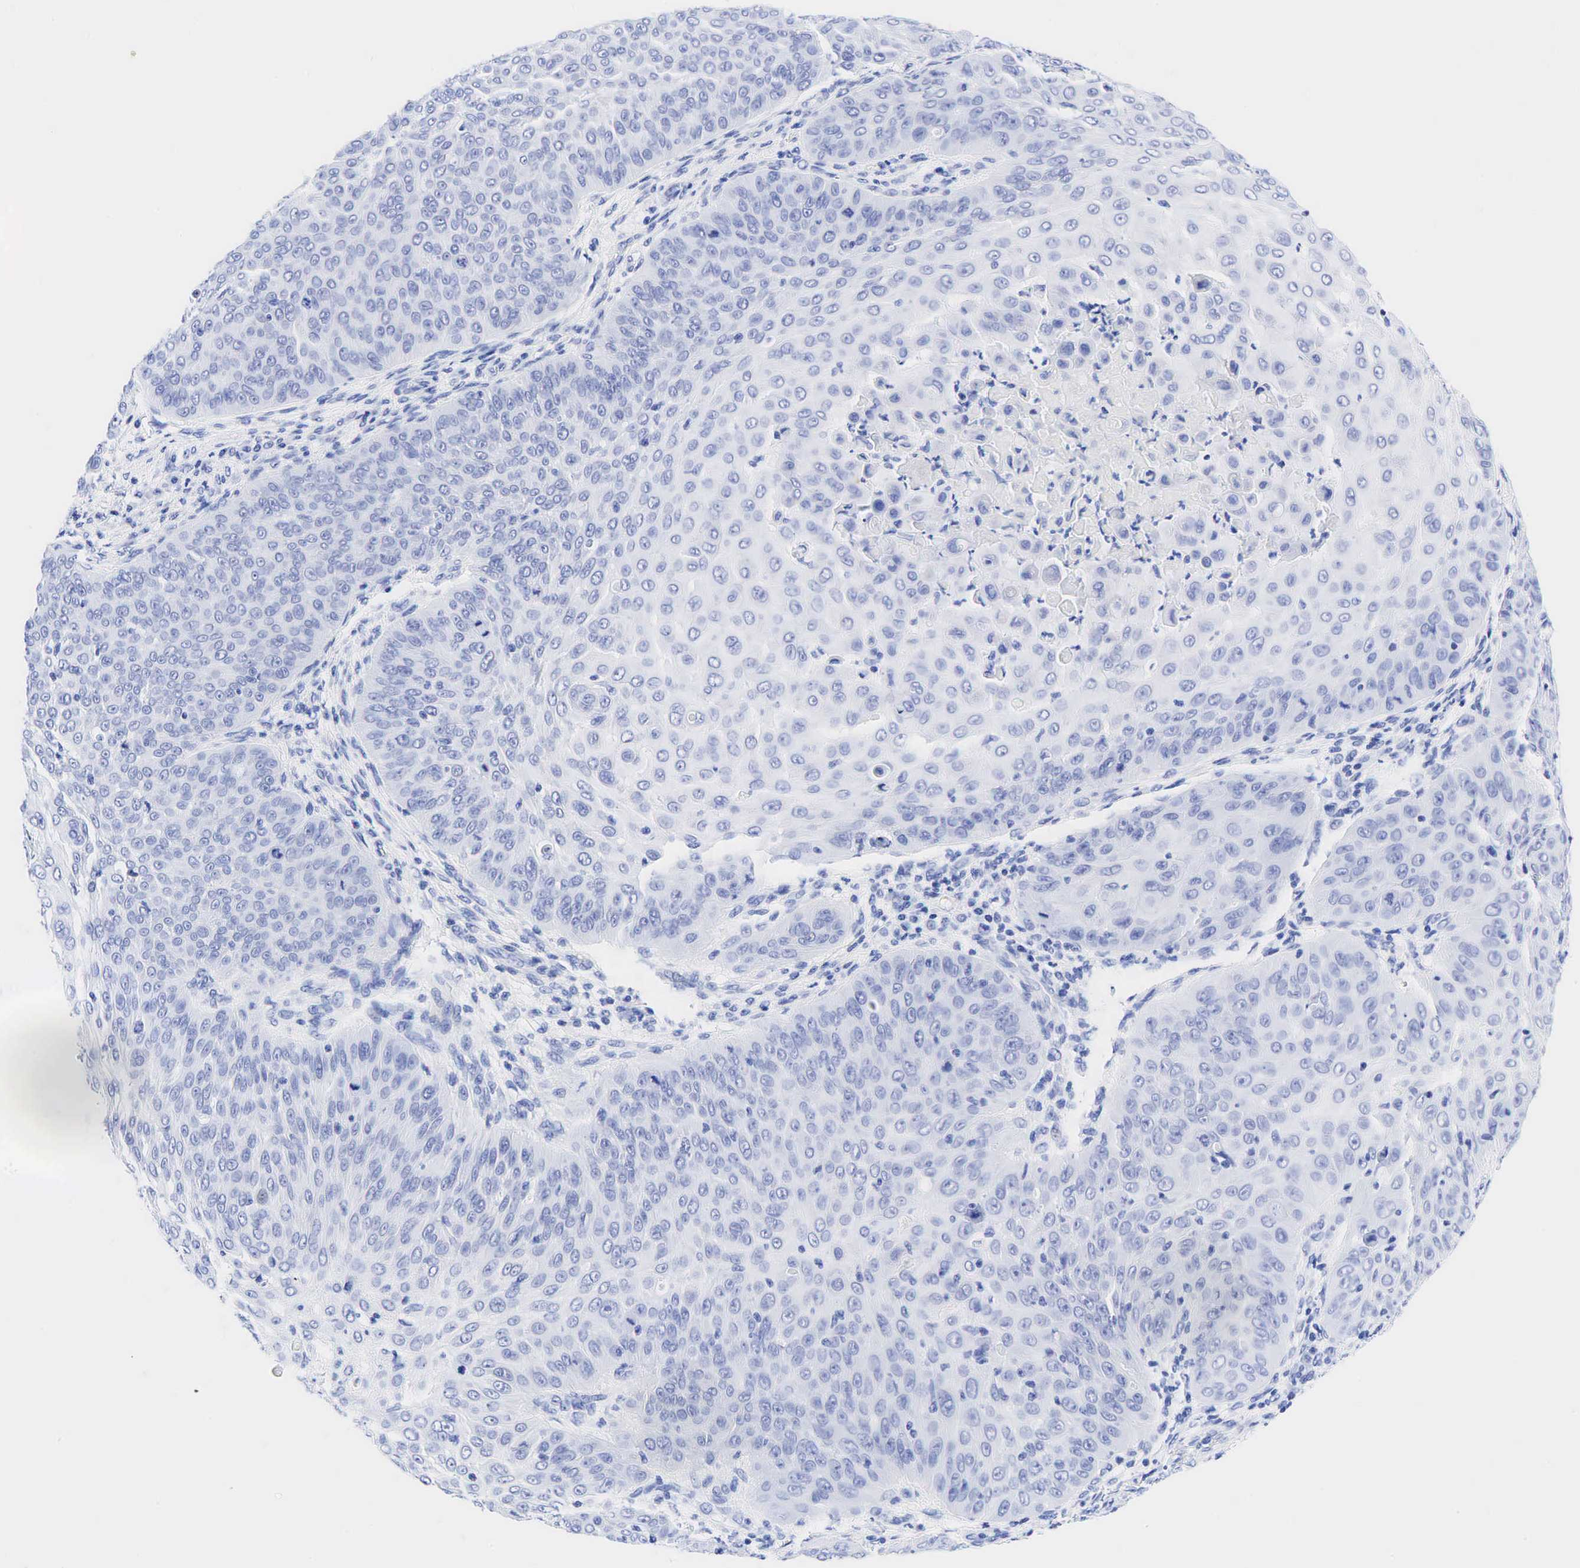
{"staining": {"intensity": "negative", "quantity": "none", "location": "none"}, "tissue": "skin cancer", "cell_type": "Tumor cells", "image_type": "cancer", "snomed": [{"axis": "morphology", "description": "Squamous cell carcinoma, NOS"}, {"axis": "topography", "description": "Skin"}], "caption": "This is an immunohistochemistry image of human skin cancer. There is no expression in tumor cells.", "gene": "CEACAM5", "patient": {"sex": "male", "age": 82}}